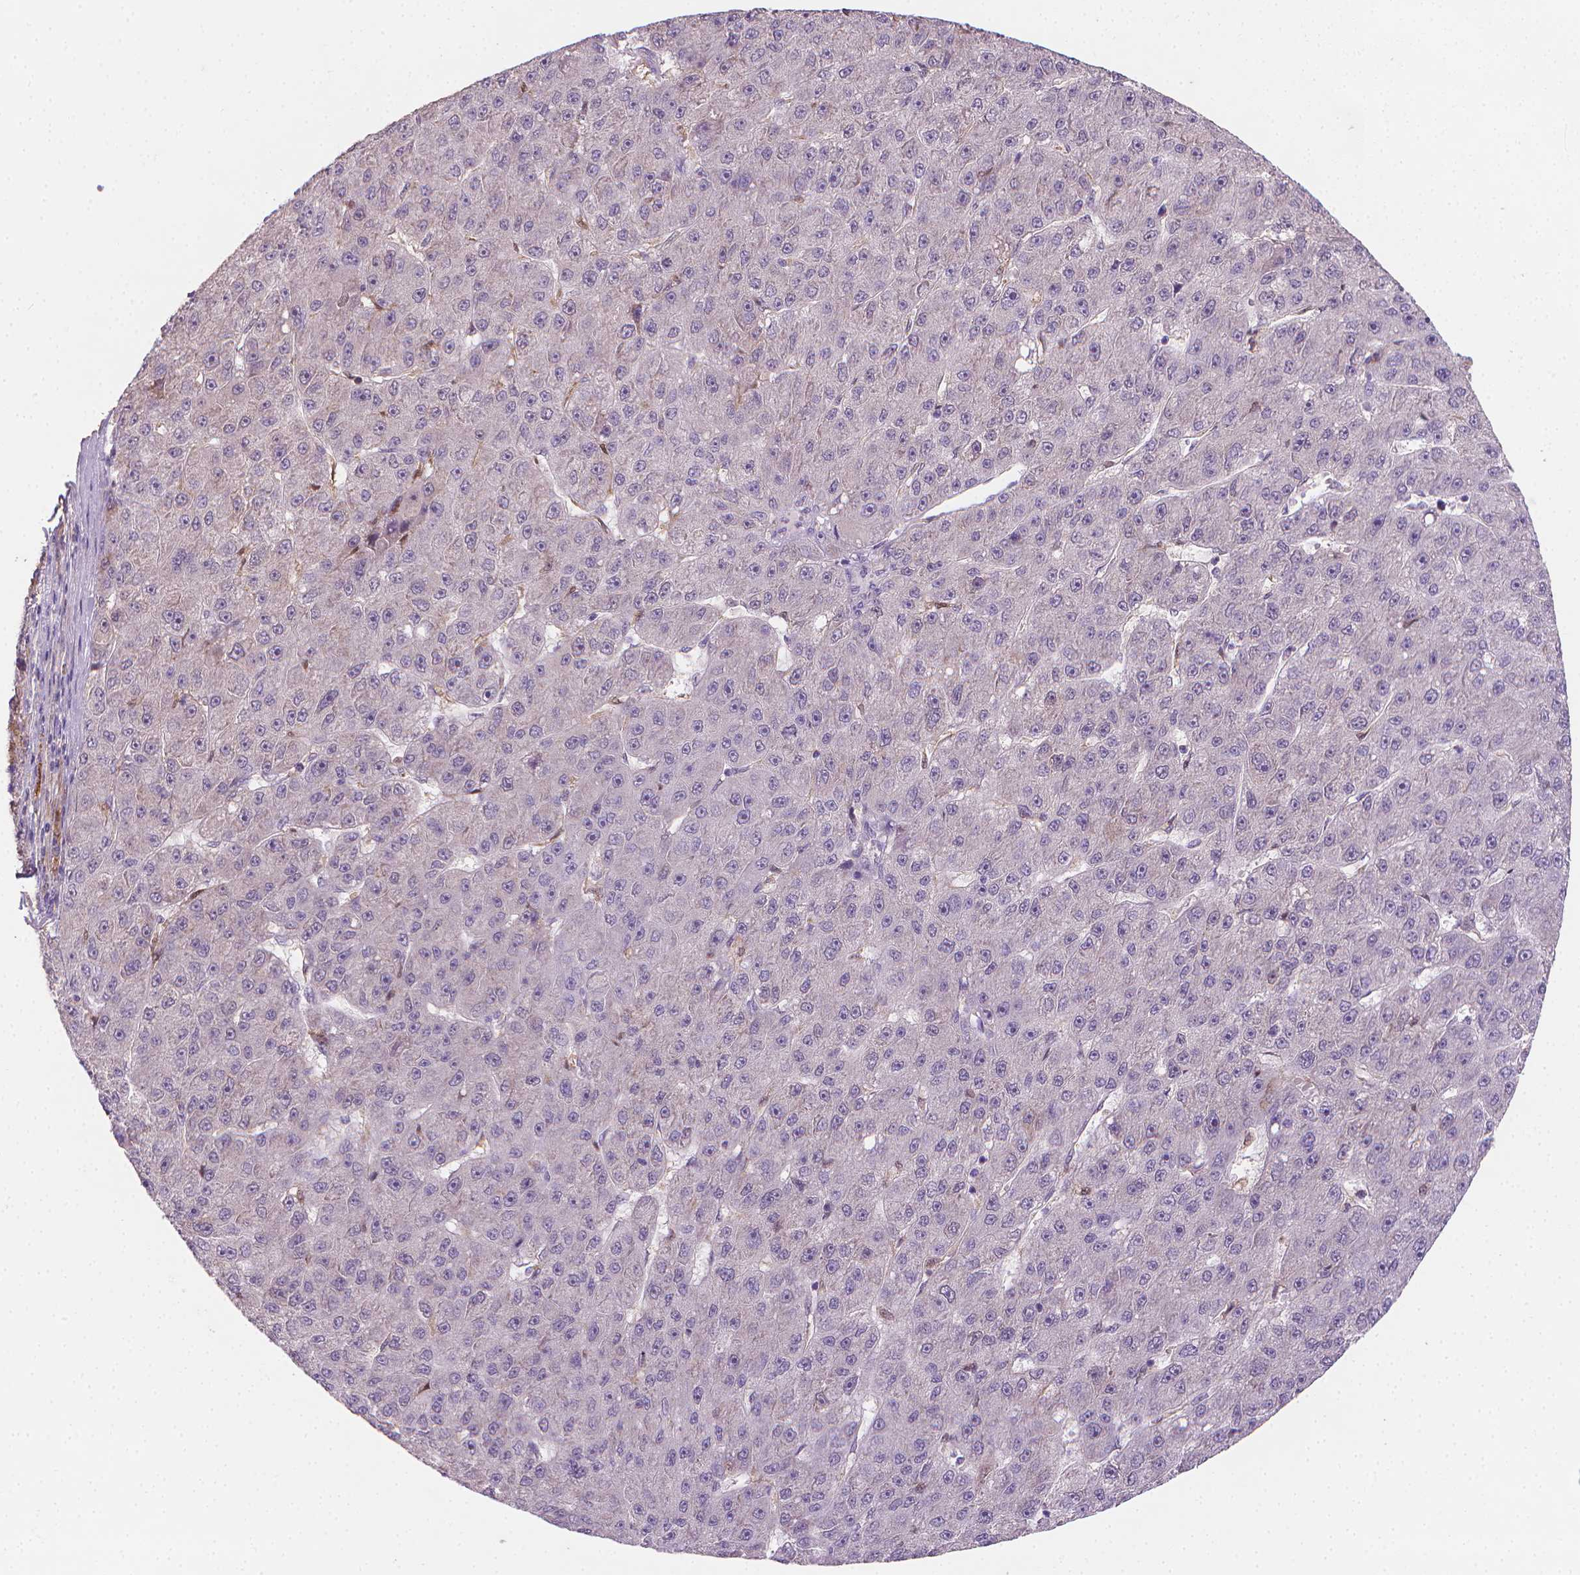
{"staining": {"intensity": "negative", "quantity": "none", "location": "none"}, "tissue": "liver cancer", "cell_type": "Tumor cells", "image_type": "cancer", "snomed": [{"axis": "morphology", "description": "Carcinoma, Hepatocellular, NOS"}, {"axis": "topography", "description": "Liver"}], "caption": "The immunohistochemistry micrograph has no significant positivity in tumor cells of liver cancer (hepatocellular carcinoma) tissue.", "gene": "TNFAIP2", "patient": {"sex": "male", "age": 67}}